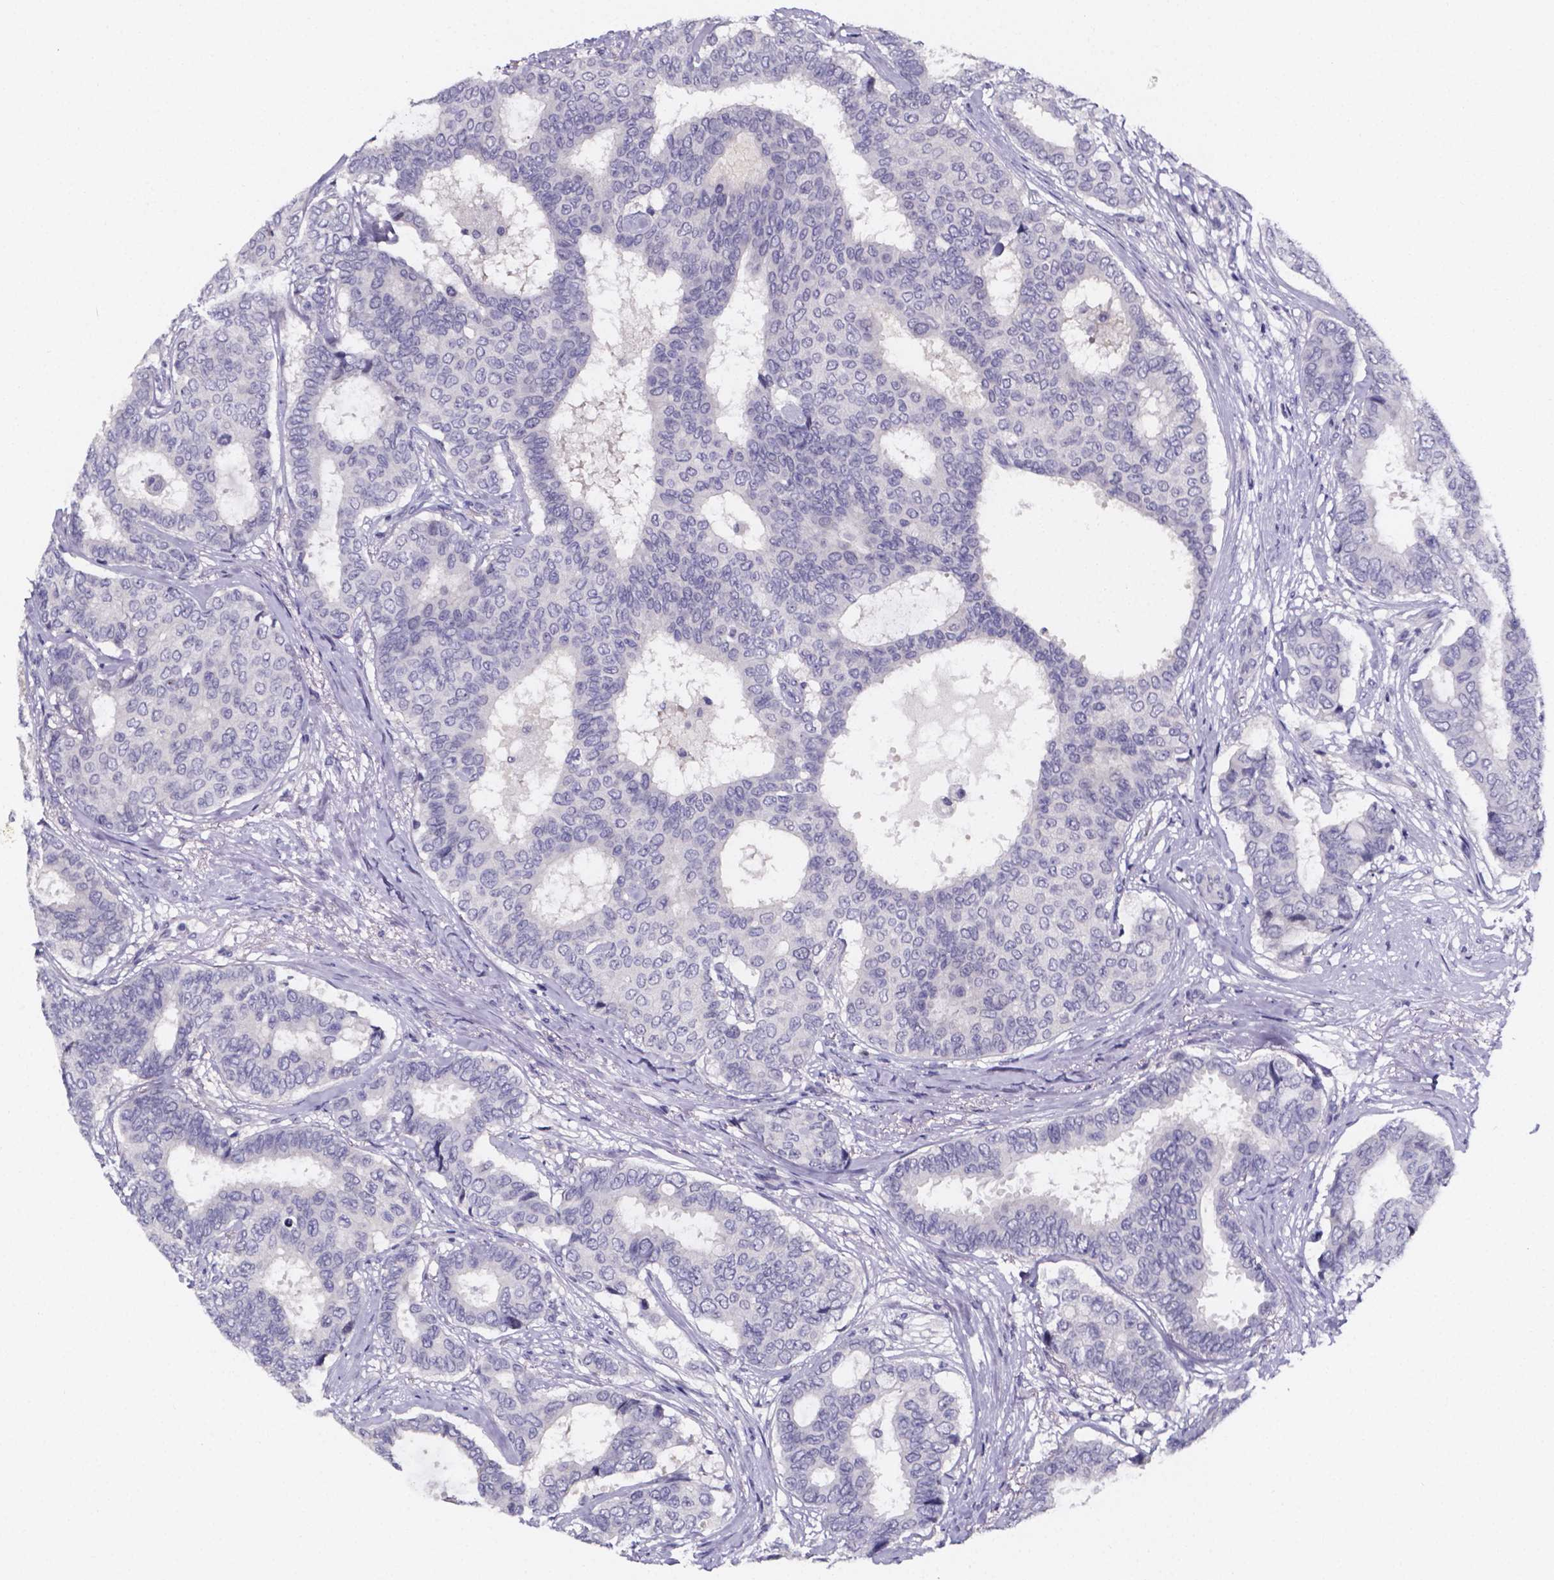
{"staining": {"intensity": "negative", "quantity": "none", "location": "none"}, "tissue": "breast cancer", "cell_type": "Tumor cells", "image_type": "cancer", "snomed": [{"axis": "morphology", "description": "Duct carcinoma"}, {"axis": "topography", "description": "Breast"}], "caption": "Invasive ductal carcinoma (breast) was stained to show a protein in brown. There is no significant positivity in tumor cells. The staining was performed using DAB (3,3'-diaminobenzidine) to visualize the protein expression in brown, while the nuclei were stained in blue with hematoxylin (Magnification: 20x).", "gene": "IZUMO1", "patient": {"sex": "female", "age": 75}}